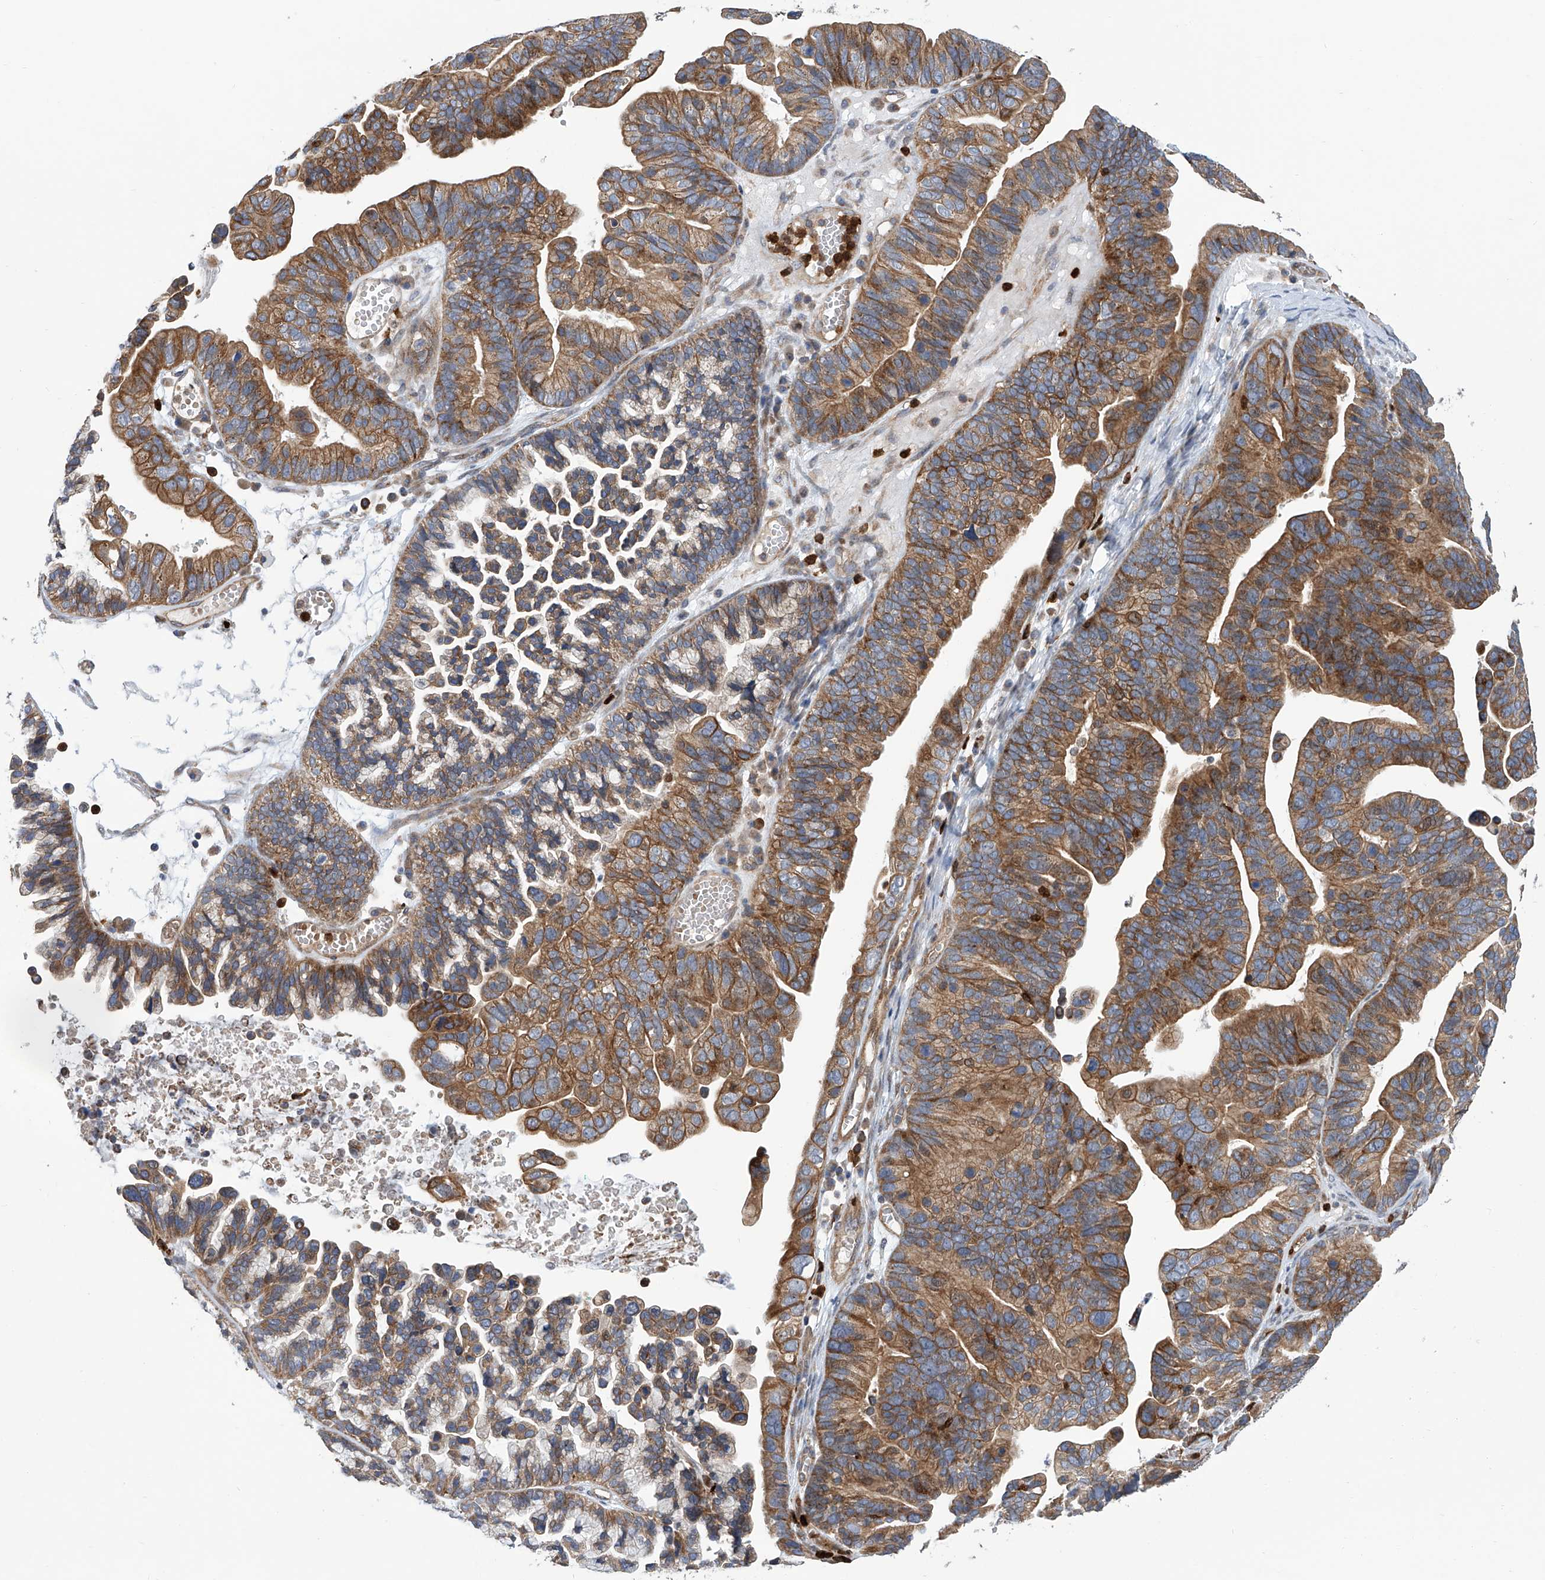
{"staining": {"intensity": "moderate", "quantity": ">75%", "location": "cytoplasmic/membranous"}, "tissue": "ovarian cancer", "cell_type": "Tumor cells", "image_type": "cancer", "snomed": [{"axis": "morphology", "description": "Cystadenocarcinoma, serous, NOS"}, {"axis": "topography", "description": "Ovary"}], "caption": "Immunohistochemical staining of human ovarian cancer exhibits medium levels of moderate cytoplasmic/membranous expression in about >75% of tumor cells. The staining was performed using DAB (3,3'-diaminobenzidine), with brown indicating positive protein expression. Nuclei are stained blue with hematoxylin.", "gene": "EIF2D", "patient": {"sex": "female", "age": 56}}